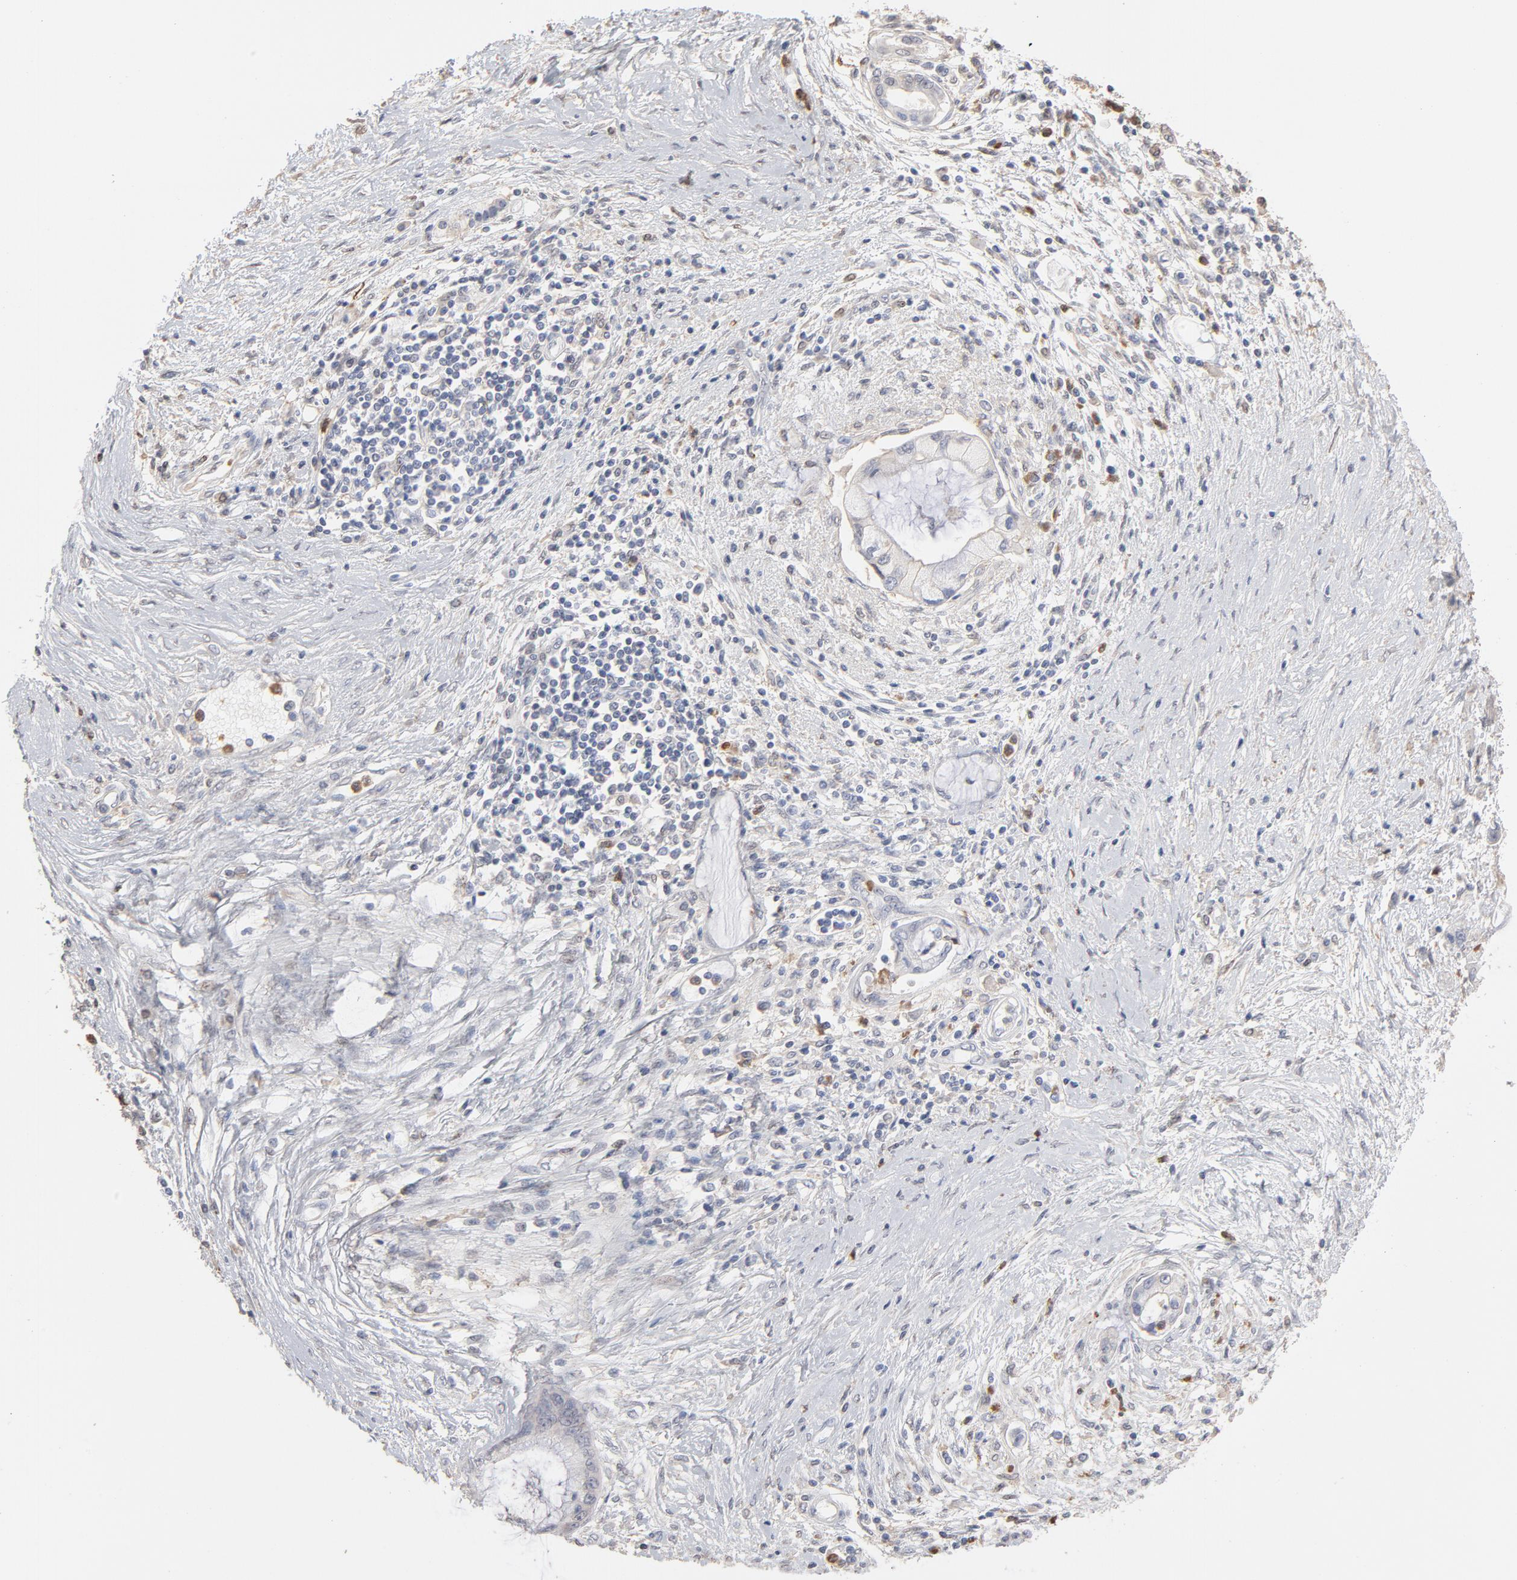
{"staining": {"intensity": "weak", "quantity": "<25%", "location": "cytoplasmic/membranous"}, "tissue": "pancreatic cancer", "cell_type": "Tumor cells", "image_type": "cancer", "snomed": [{"axis": "morphology", "description": "Adenocarcinoma, NOS"}, {"axis": "topography", "description": "Pancreas"}], "caption": "Micrograph shows no significant protein staining in tumor cells of pancreatic adenocarcinoma. The staining was performed using DAB (3,3'-diaminobenzidine) to visualize the protein expression in brown, while the nuclei were stained in blue with hematoxylin (Magnification: 20x).", "gene": "PNMA1", "patient": {"sex": "female", "age": 59}}